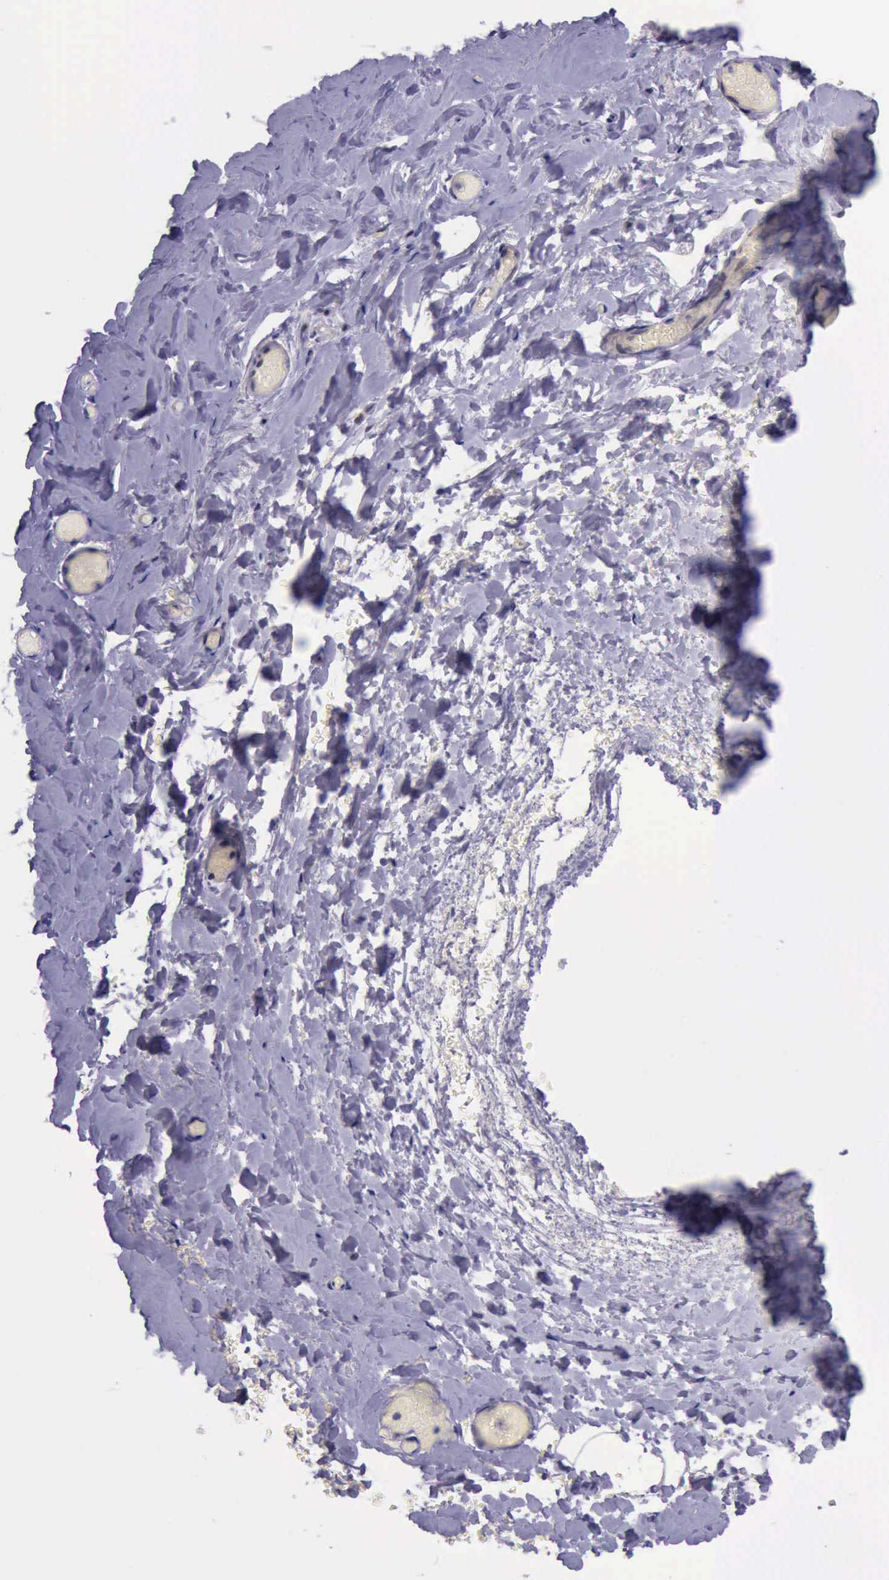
{"staining": {"intensity": "negative", "quantity": "none", "location": "none"}, "tissue": "breast", "cell_type": "Adipocytes", "image_type": "normal", "snomed": [{"axis": "morphology", "description": "Normal tissue, NOS"}, {"axis": "topography", "description": "Breast"}], "caption": "The image reveals no staining of adipocytes in normal breast.", "gene": "PARP1", "patient": {"sex": "female", "age": 75}}